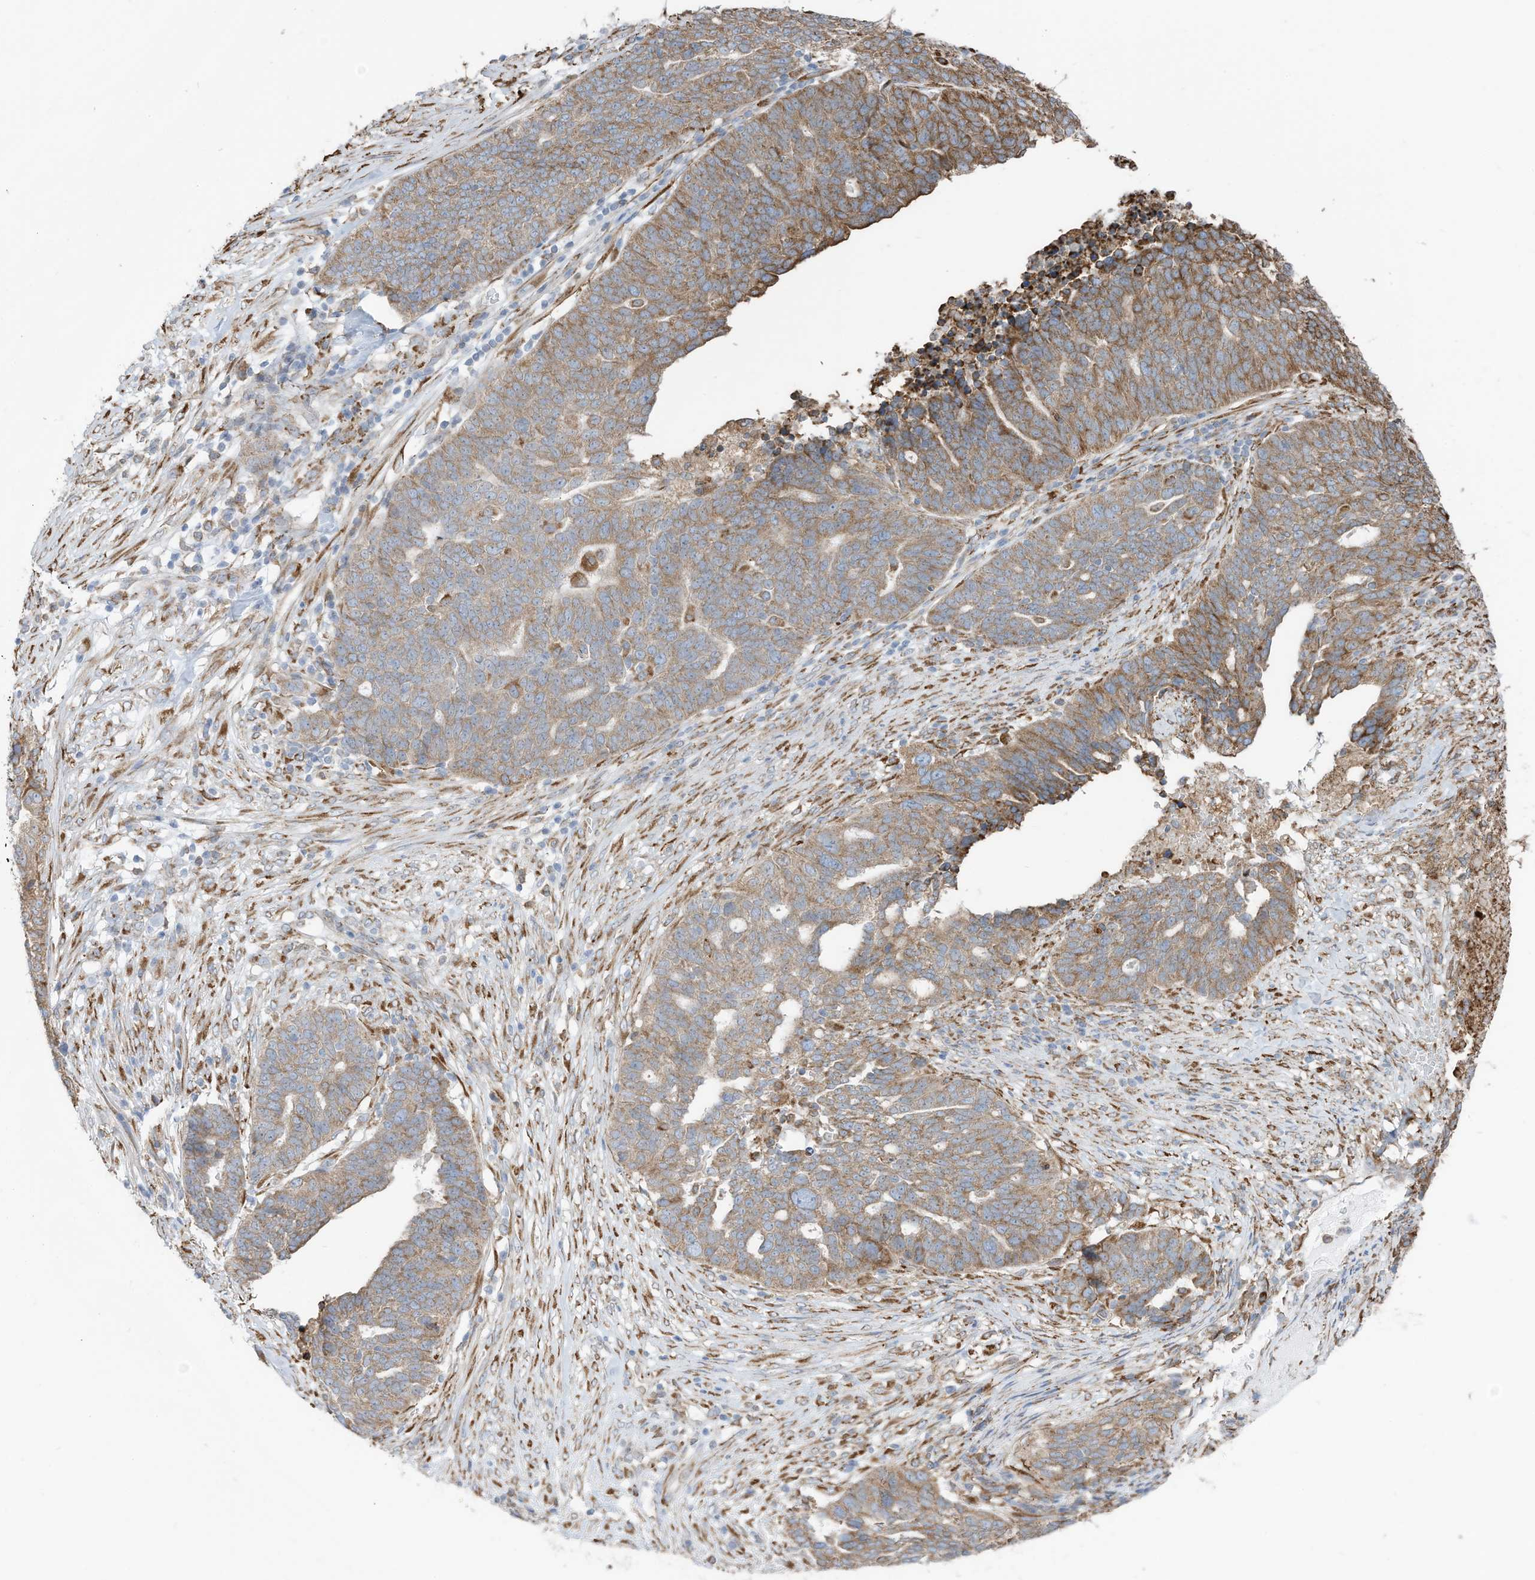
{"staining": {"intensity": "moderate", "quantity": "25%-75%", "location": "cytoplasmic/membranous"}, "tissue": "ovarian cancer", "cell_type": "Tumor cells", "image_type": "cancer", "snomed": [{"axis": "morphology", "description": "Cystadenocarcinoma, serous, NOS"}, {"axis": "topography", "description": "Ovary"}], "caption": "Serous cystadenocarcinoma (ovarian) stained with DAB (3,3'-diaminobenzidine) immunohistochemistry demonstrates medium levels of moderate cytoplasmic/membranous expression in about 25%-75% of tumor cells.", "gene": "ZNF354C", "patient": {"sex": "female", "age": 59}}